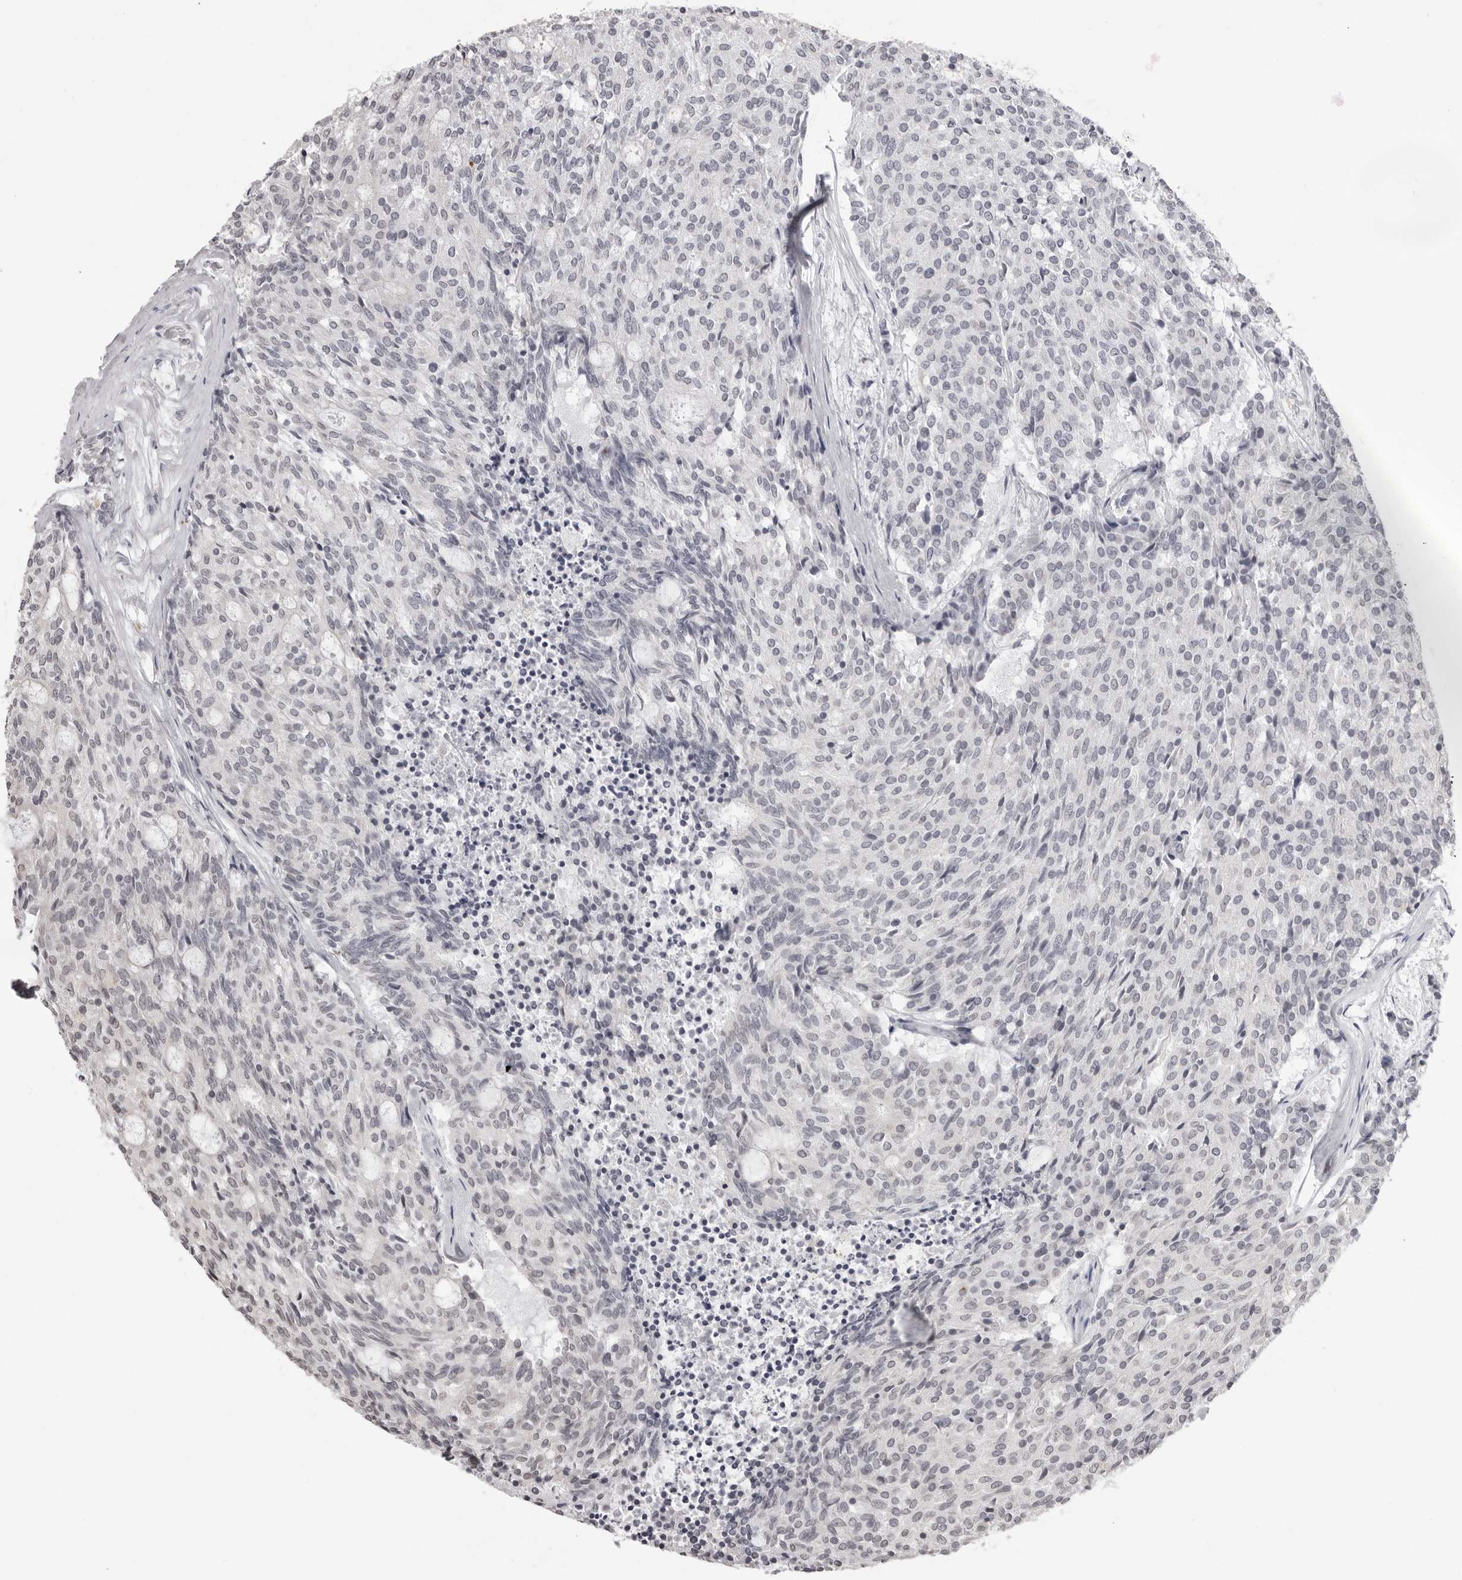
{"staining": {"intensity": "negative", "quantity": "none", "location": "none"}, "tissue": "carcinoid", "cell_type": "Tumor cells", "image_type": "cancer", "snomed": [{"axis": "morphology", "description": "Carcinoid, malignant, NOS"}, {"axis": "topography", "description": "Pancreas"}], "caption": "Carcinoid stained for a protein using IHC exhibits no staining tumor cells.", "gene": "NTM", "patient": {"sex": "female", "age": 54}}